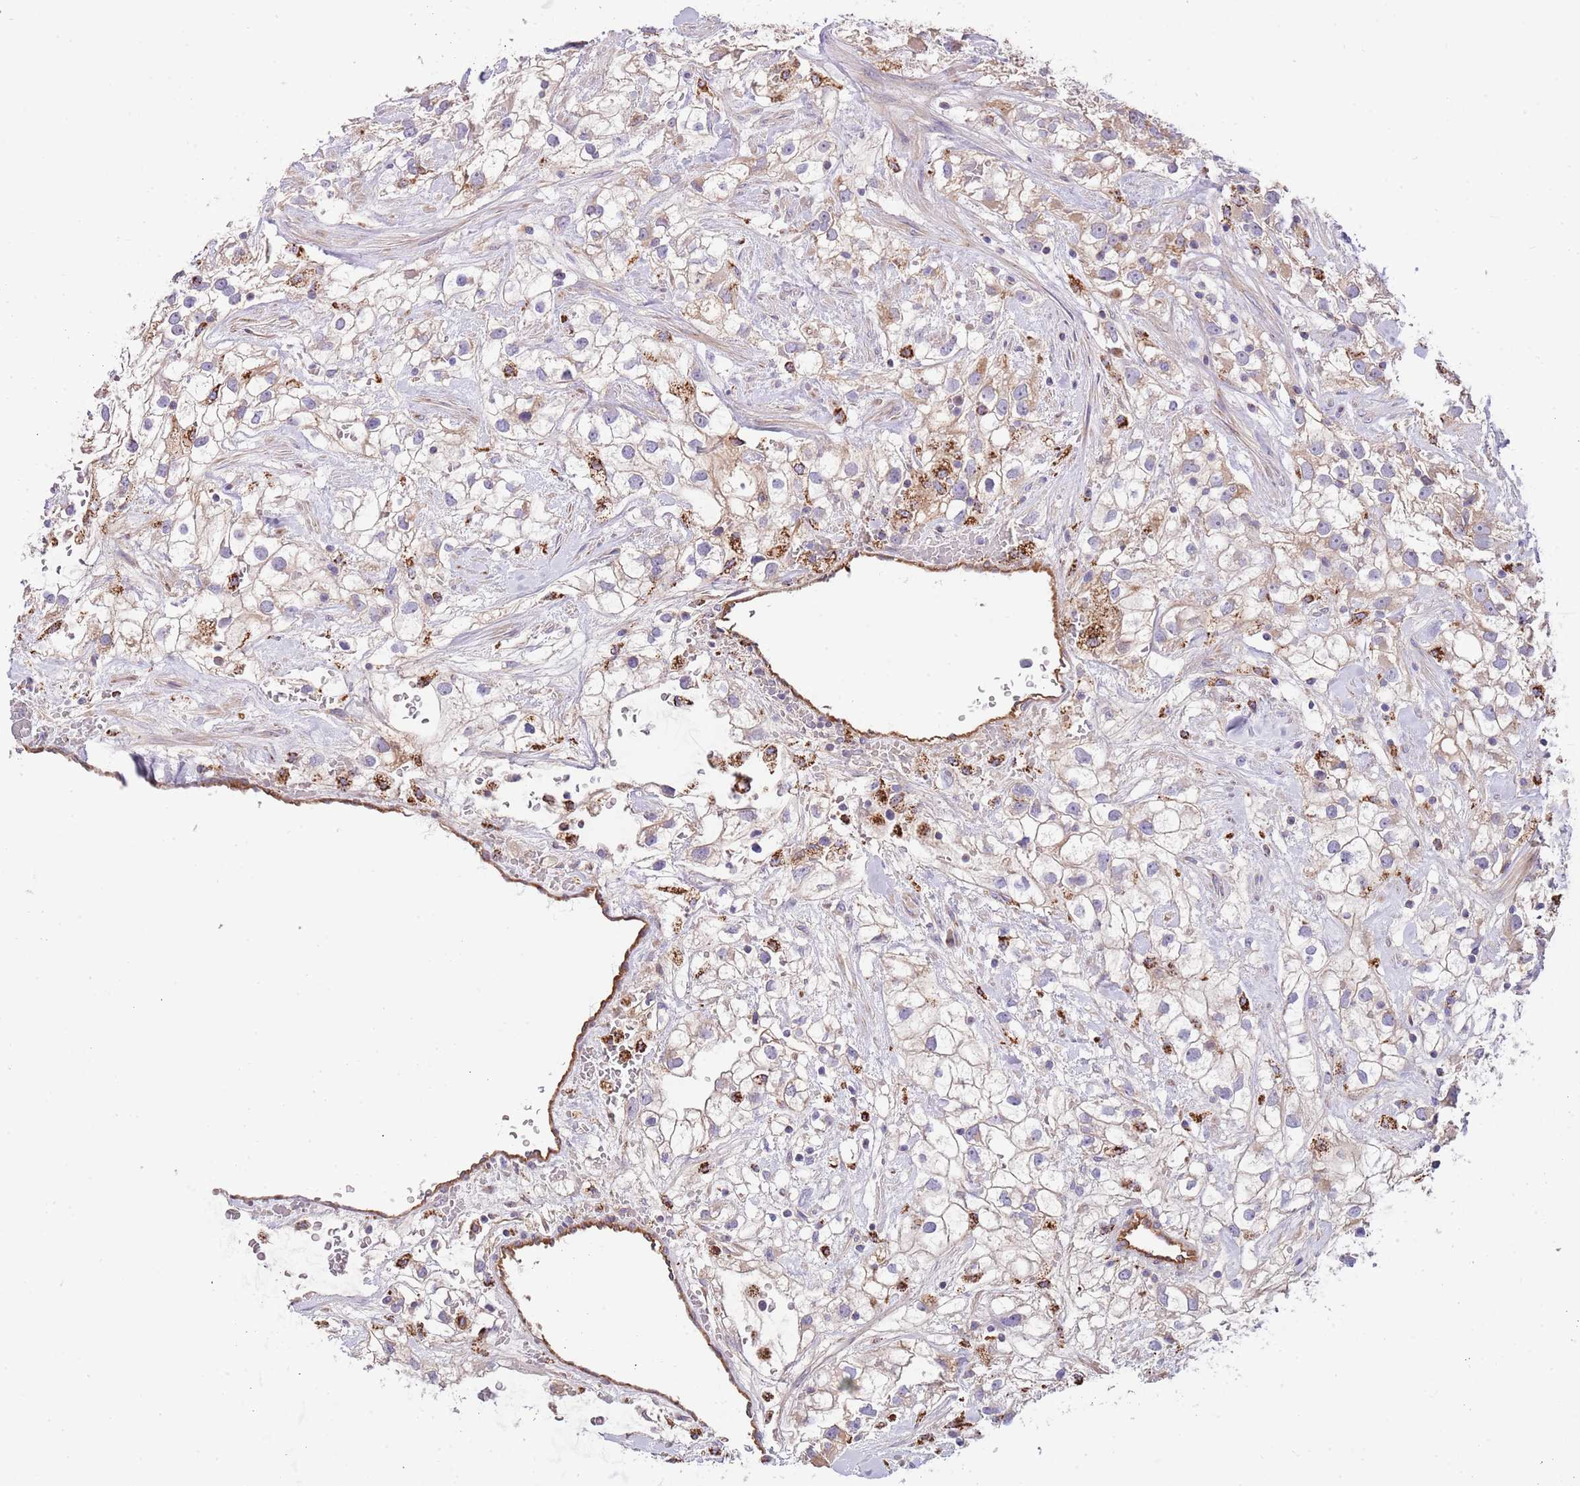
{"staining": {"intensity": "negative", "quantity": "none", "location": "none"}, "tissue": "renal cancer", "cell_type": "Tumor cells", "image_type": "cancer", "snomed": [{"axis": "morphology", "description": "Adenocarcinoma, NOS"}, {"axis": "topography", "description": "Kidney"}], "caption": "Renal adenocarcinoma stained for a protein using immunohistochemistry (IHC) reveals no staining tumor cells.", "gene": "DOCK6", "patient": {"sex": "male", "age": 59}}